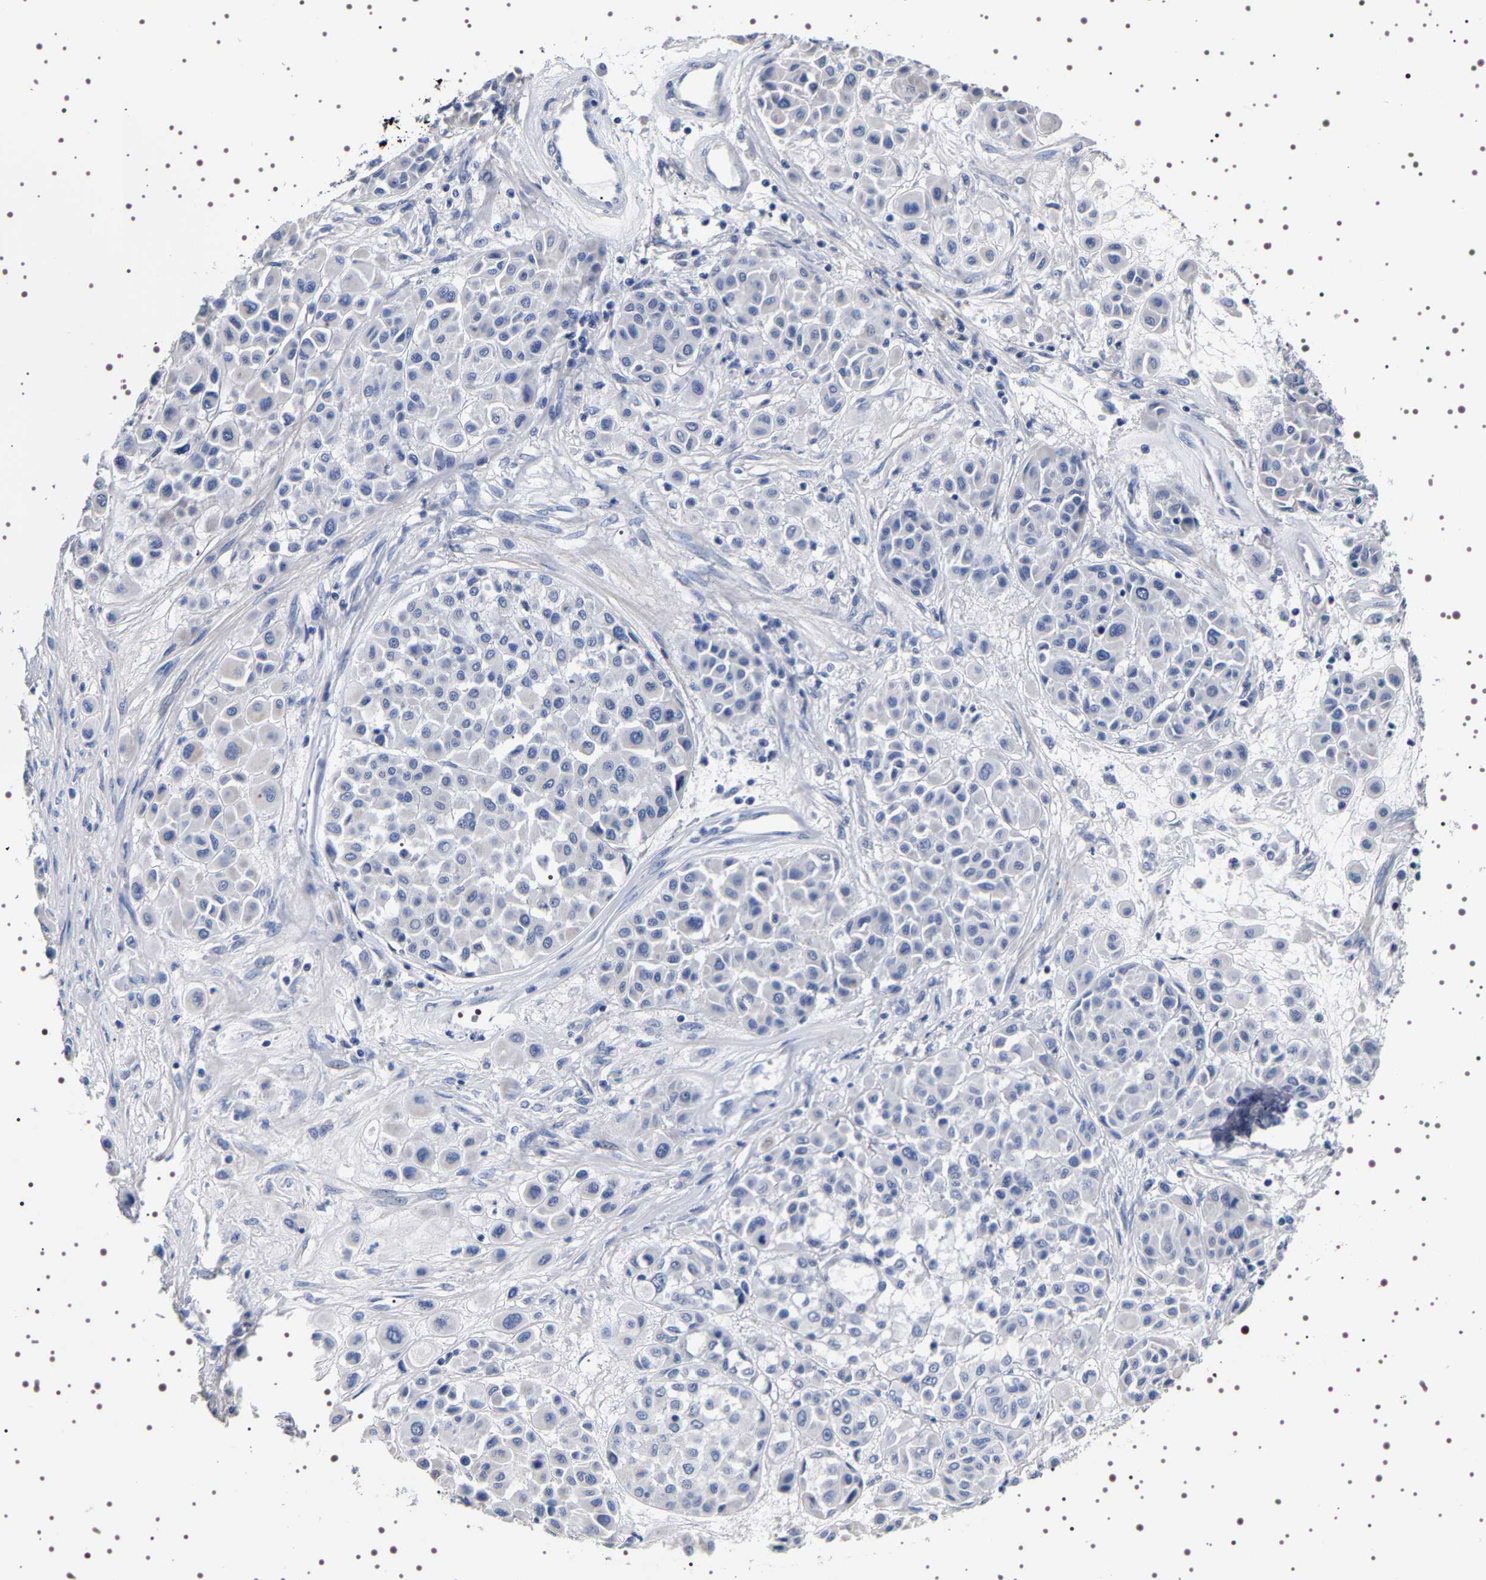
{"staining": {"intensity": "negative", "quantity": "none", "location": "none"}, "tissue": "melanoma", "cell_type": "Tumor cells", "image_type": "cancer", "snomed": [{"axis": "morphology", "description": "Malignant melanoma, Metastatic site"}, {"axis": "topography", "description": "Soft tissue"}], "caption": "An image of malignant melanoma (metastatic site) stained for a protein reveals no brown staining in tumor cells.", "gene": "UBQLN3", "patient": {"sex": "male", "age": 41}}